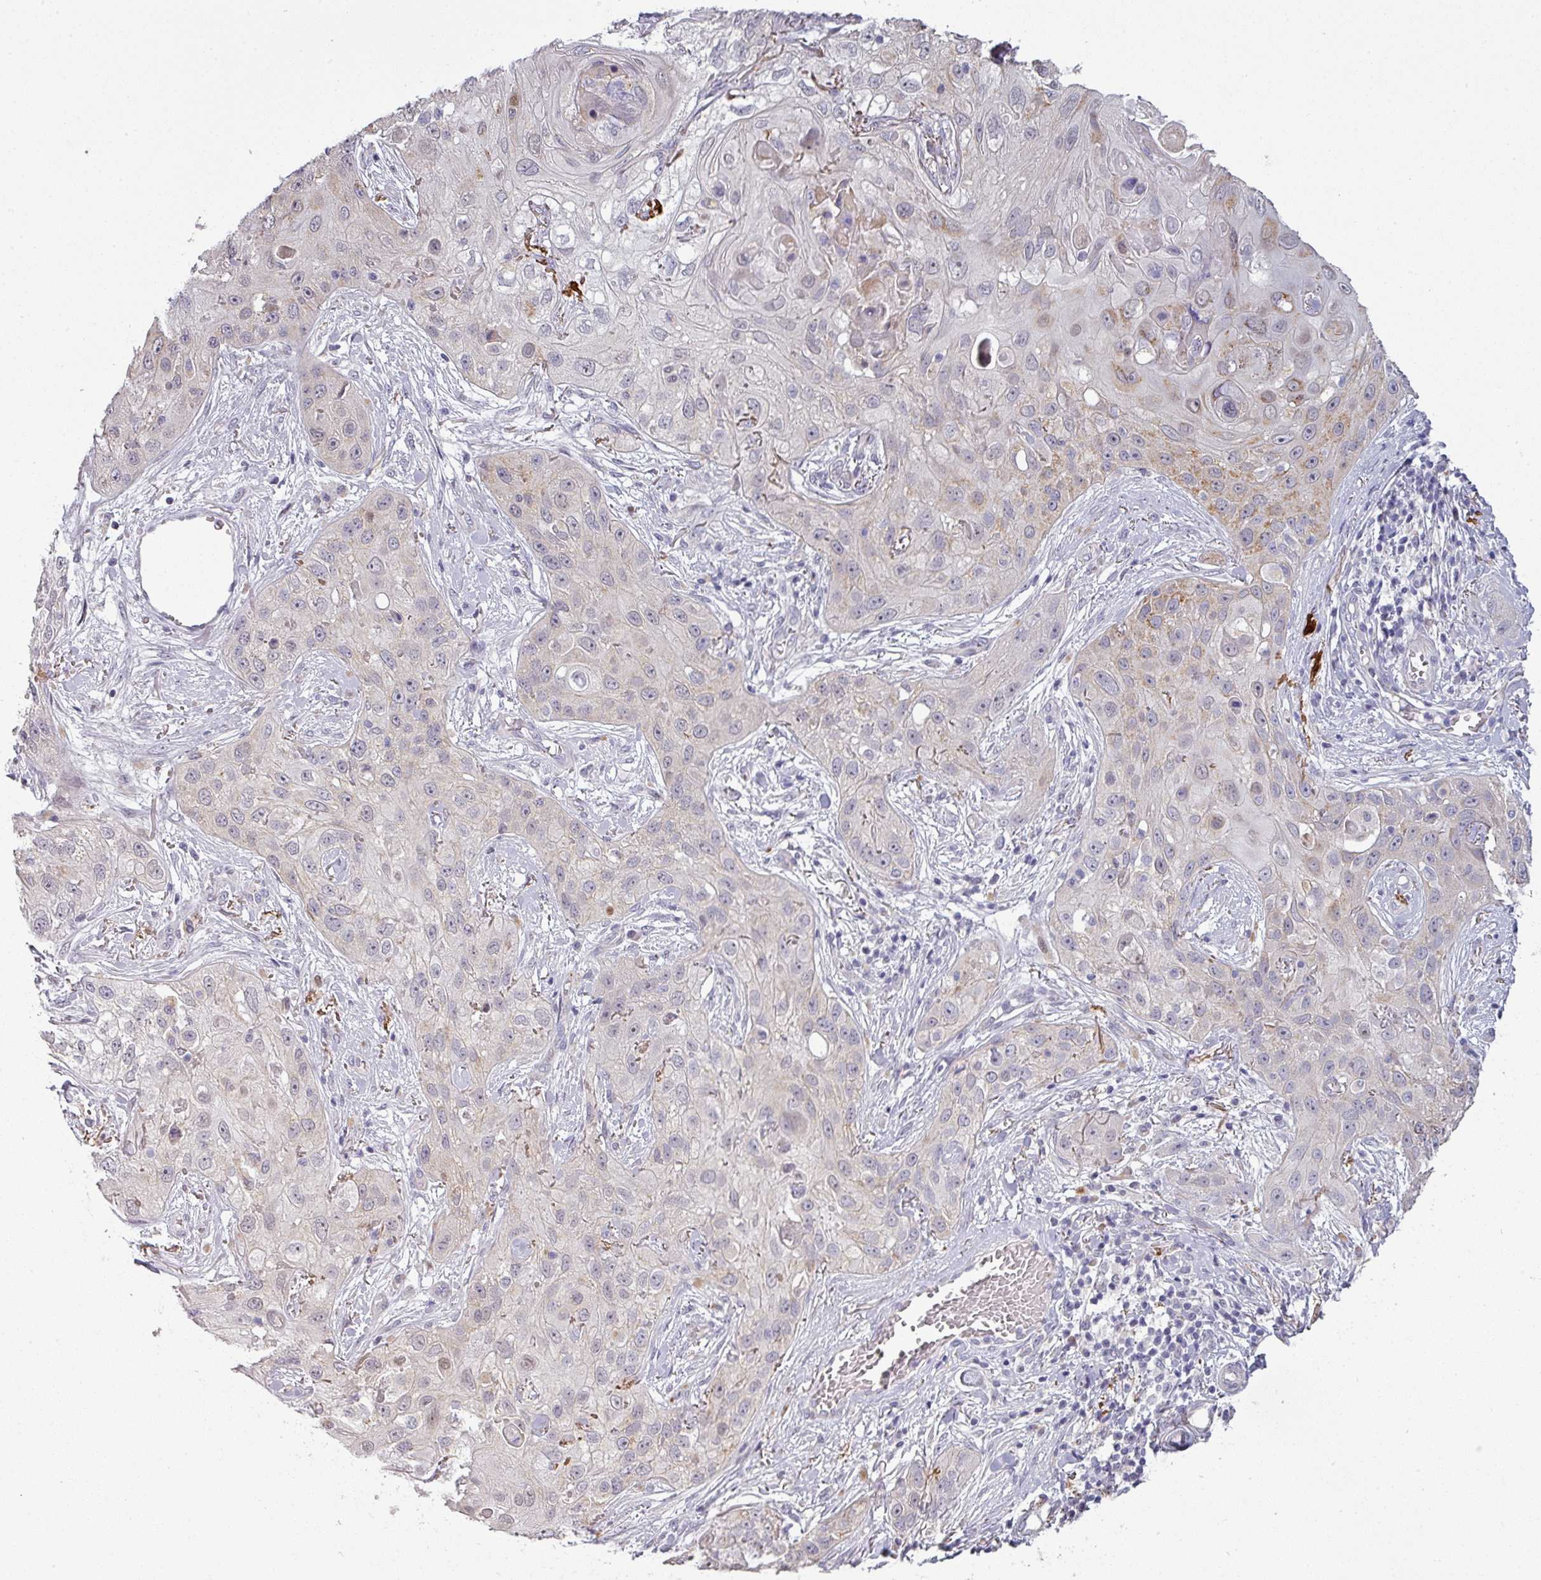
{"staining": {"intensity": "moderate", "quantity": "<25%", "location": "cytoplasmic/membranous"}, "tissue": "skin cancer", "cell_type": "Tumor cells", "image_type": "cancer", "snomed": [{"axis": "morphology", "description": "Squamous cell carcinoma, NOS"}, {"axis": "topography", "description": "Skin"}, {"axis": "topography", "description": "Vulva"}], "caption": "Skin cancer (squamous cell carcinoma) tissue shows moderate cytoplasmic/membranous expression in about <25% of tumor cells", "gene": "C2orf16", "patient": {"sex": "female", "age": 86}}